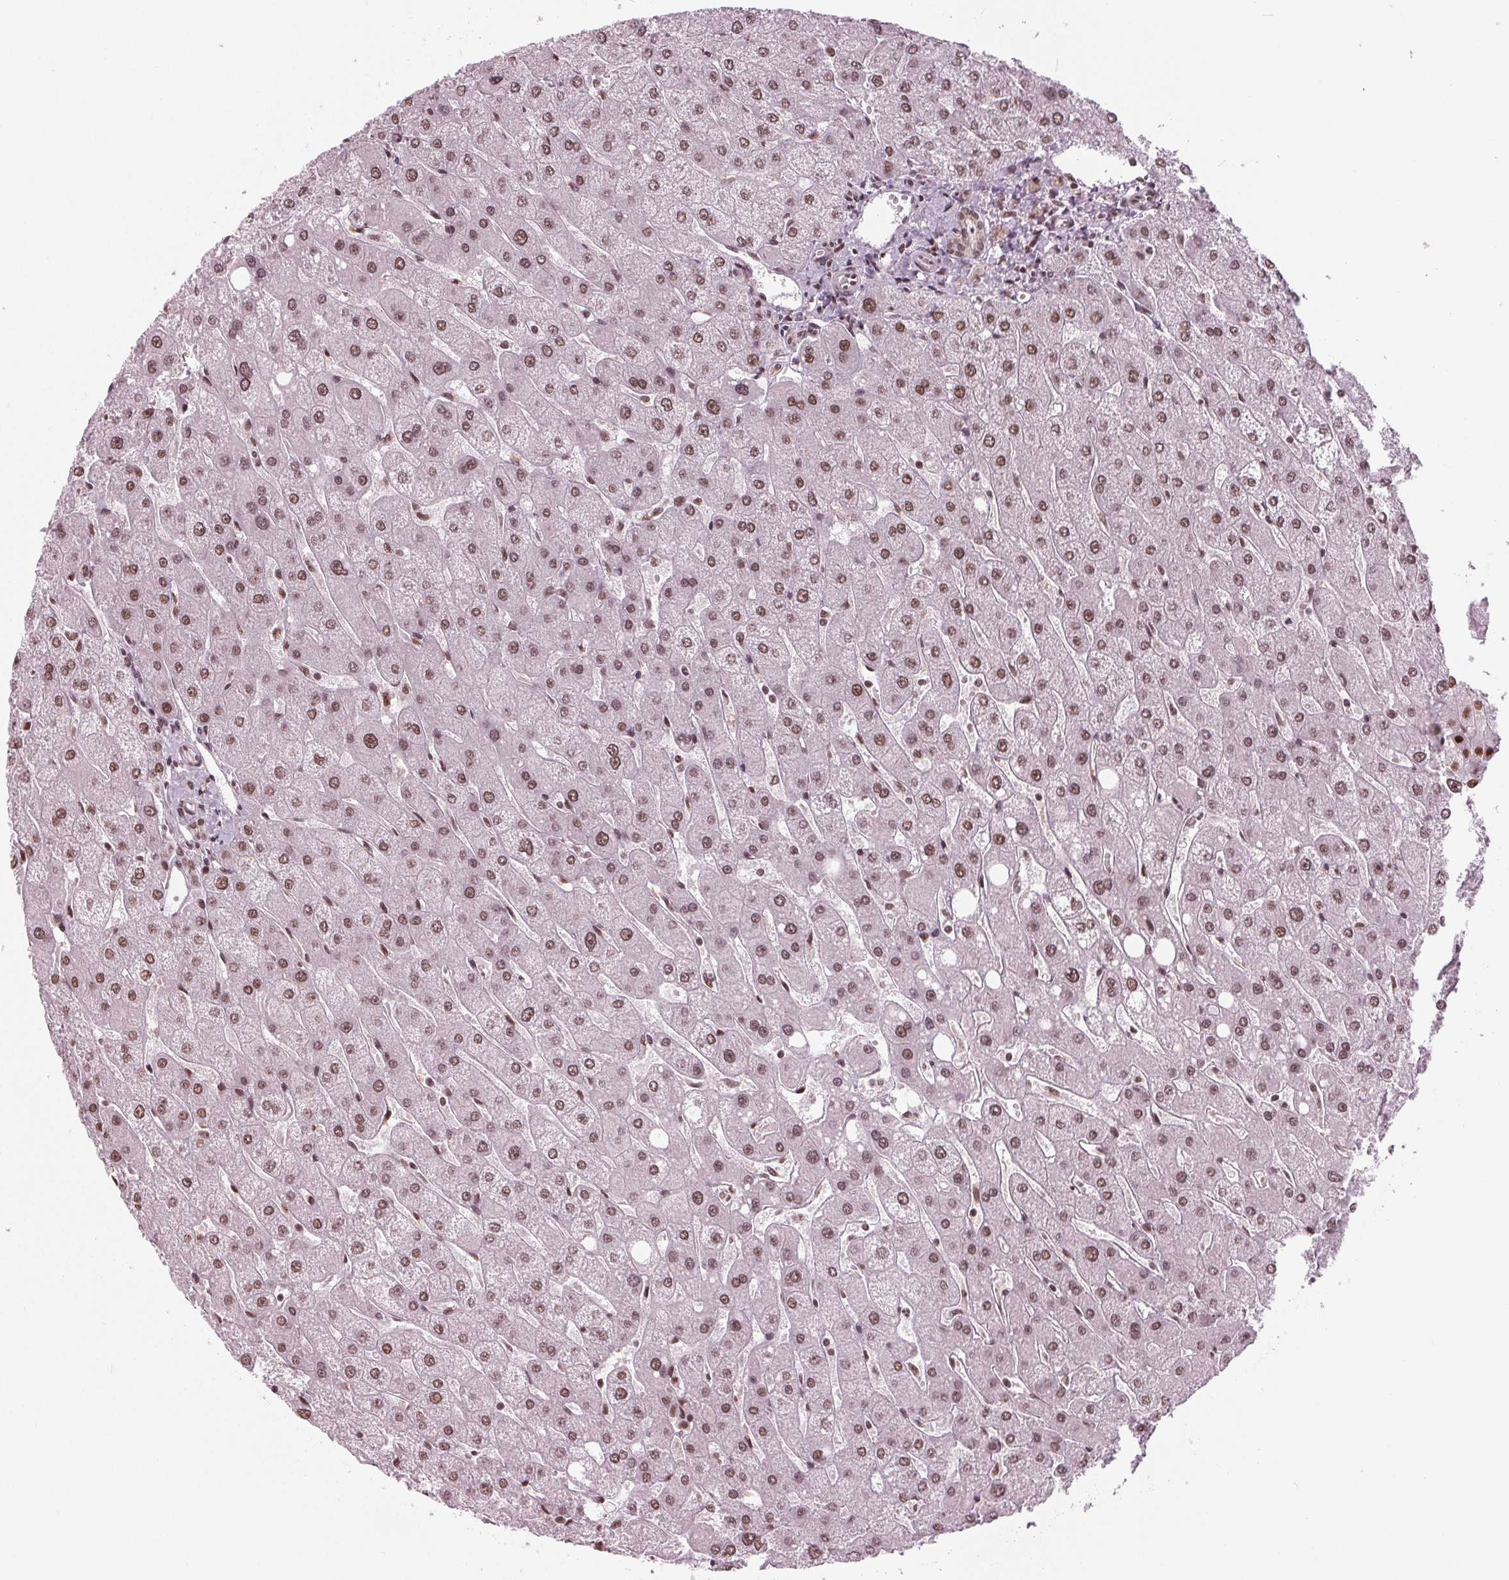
{"staining": {"intensity": "moderate", "quantity": ">75%", "location": "nuclear"}, "tissue": "liver", "cell_type": "Cholangiocytes", "image_type": "normal", "snomed": [{"axis": "morphology", "description": "Normal tissue, NOS"}, {"axis": "topography", "description": "Liver"}], "caption": "Immunohistochemical staining of unremarkable liver displays moderate nuclear protein staining in about >75% of cholangiocytes.", "gene": "LSM2", "patient": {"sex": "male", "age": 67}}